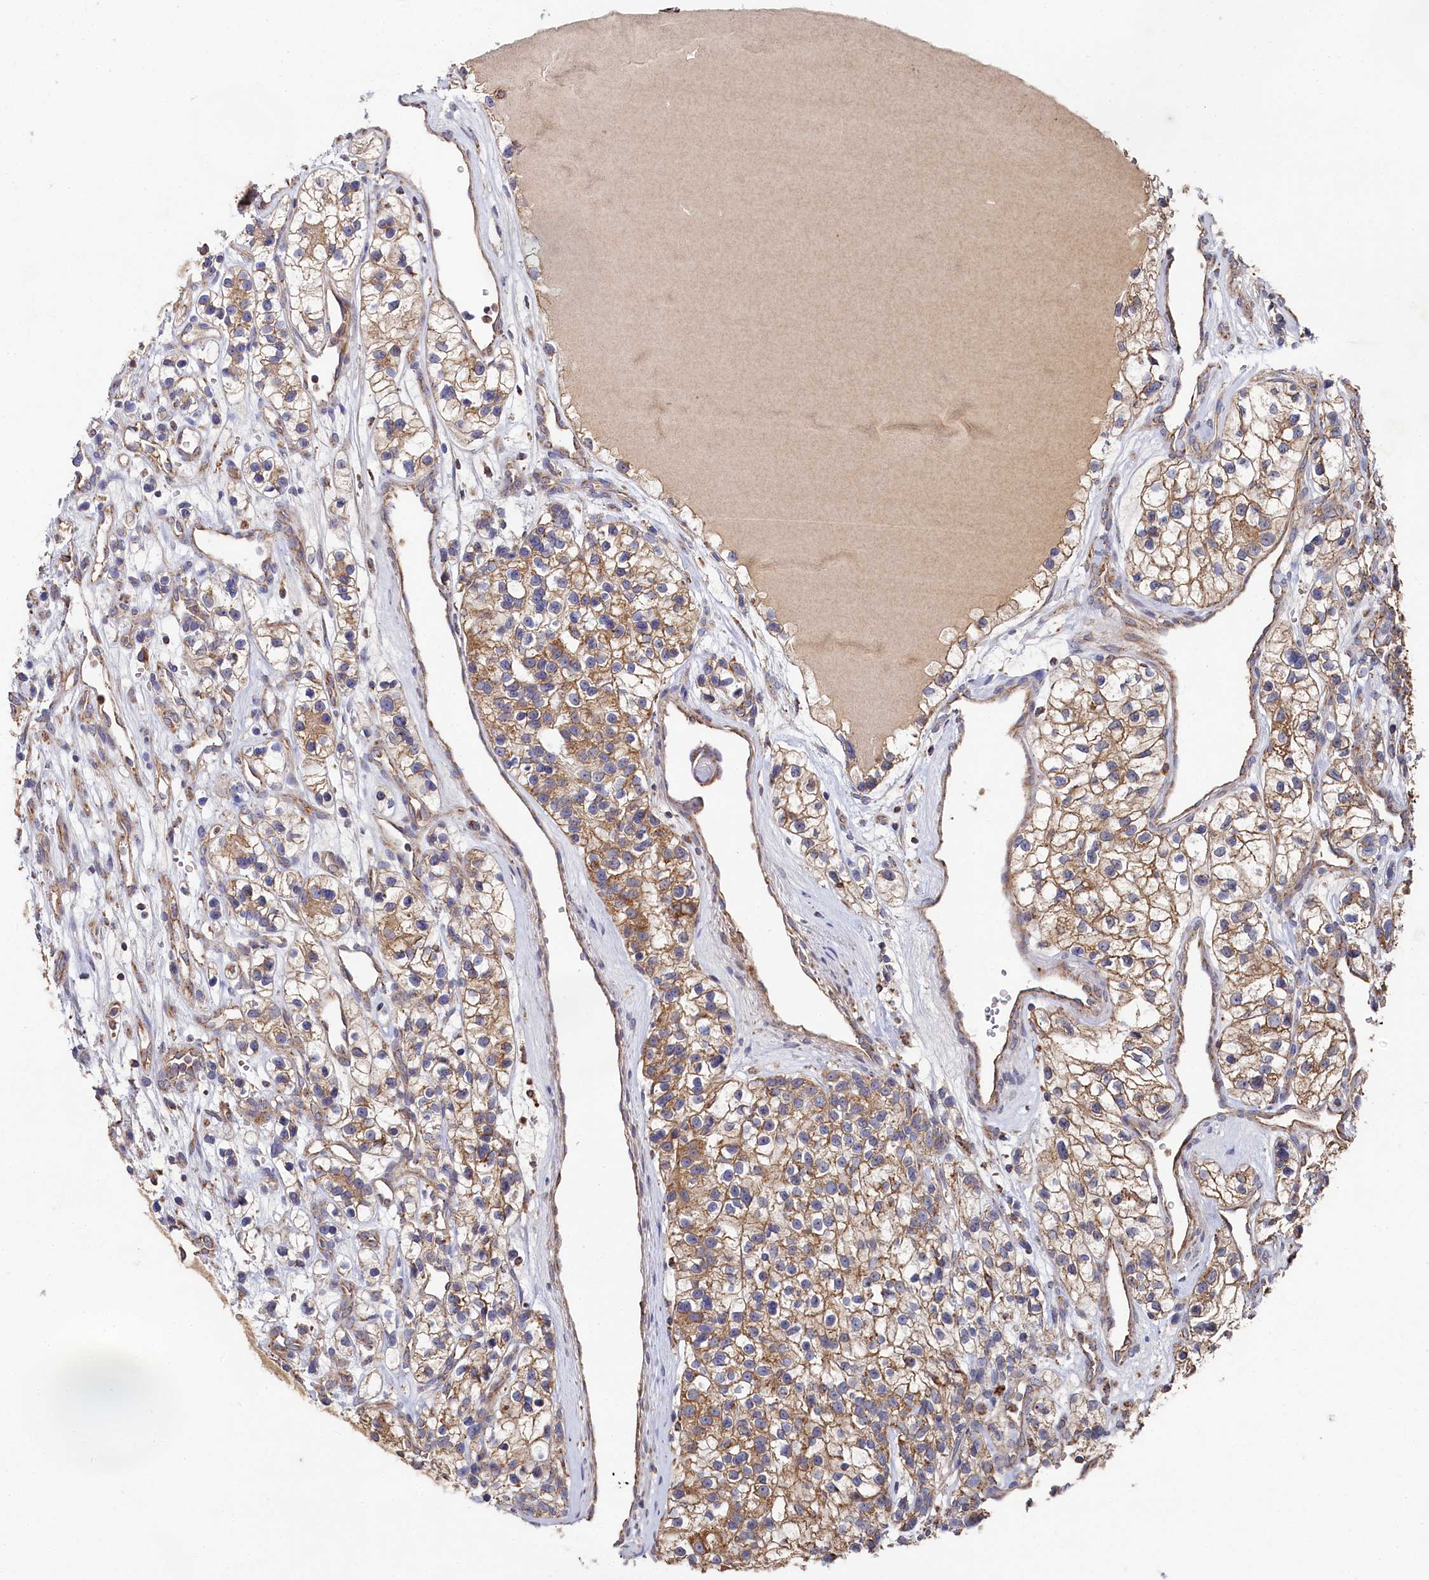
{"staining": {"intensity": "moderate", "quantity": ">75%", "location": "cytoplasmic/membranous"}, "tissue": "renal cancer", "cell_type": "Tumor cells", "image_type": "cancer", "snomed": [{"axis": "morphology", "description": "Adenocarcinoma, NOS"}, {"axis": "topography", "description": "Kidney"}], "caption": "A brown stain labels moderate cytoplasmic/membranous expression of a protein in human adenocarcinoma (renal) tumor cells.", "gene": "HAUS2", "patient": {"sex": "female", "age": 57}}